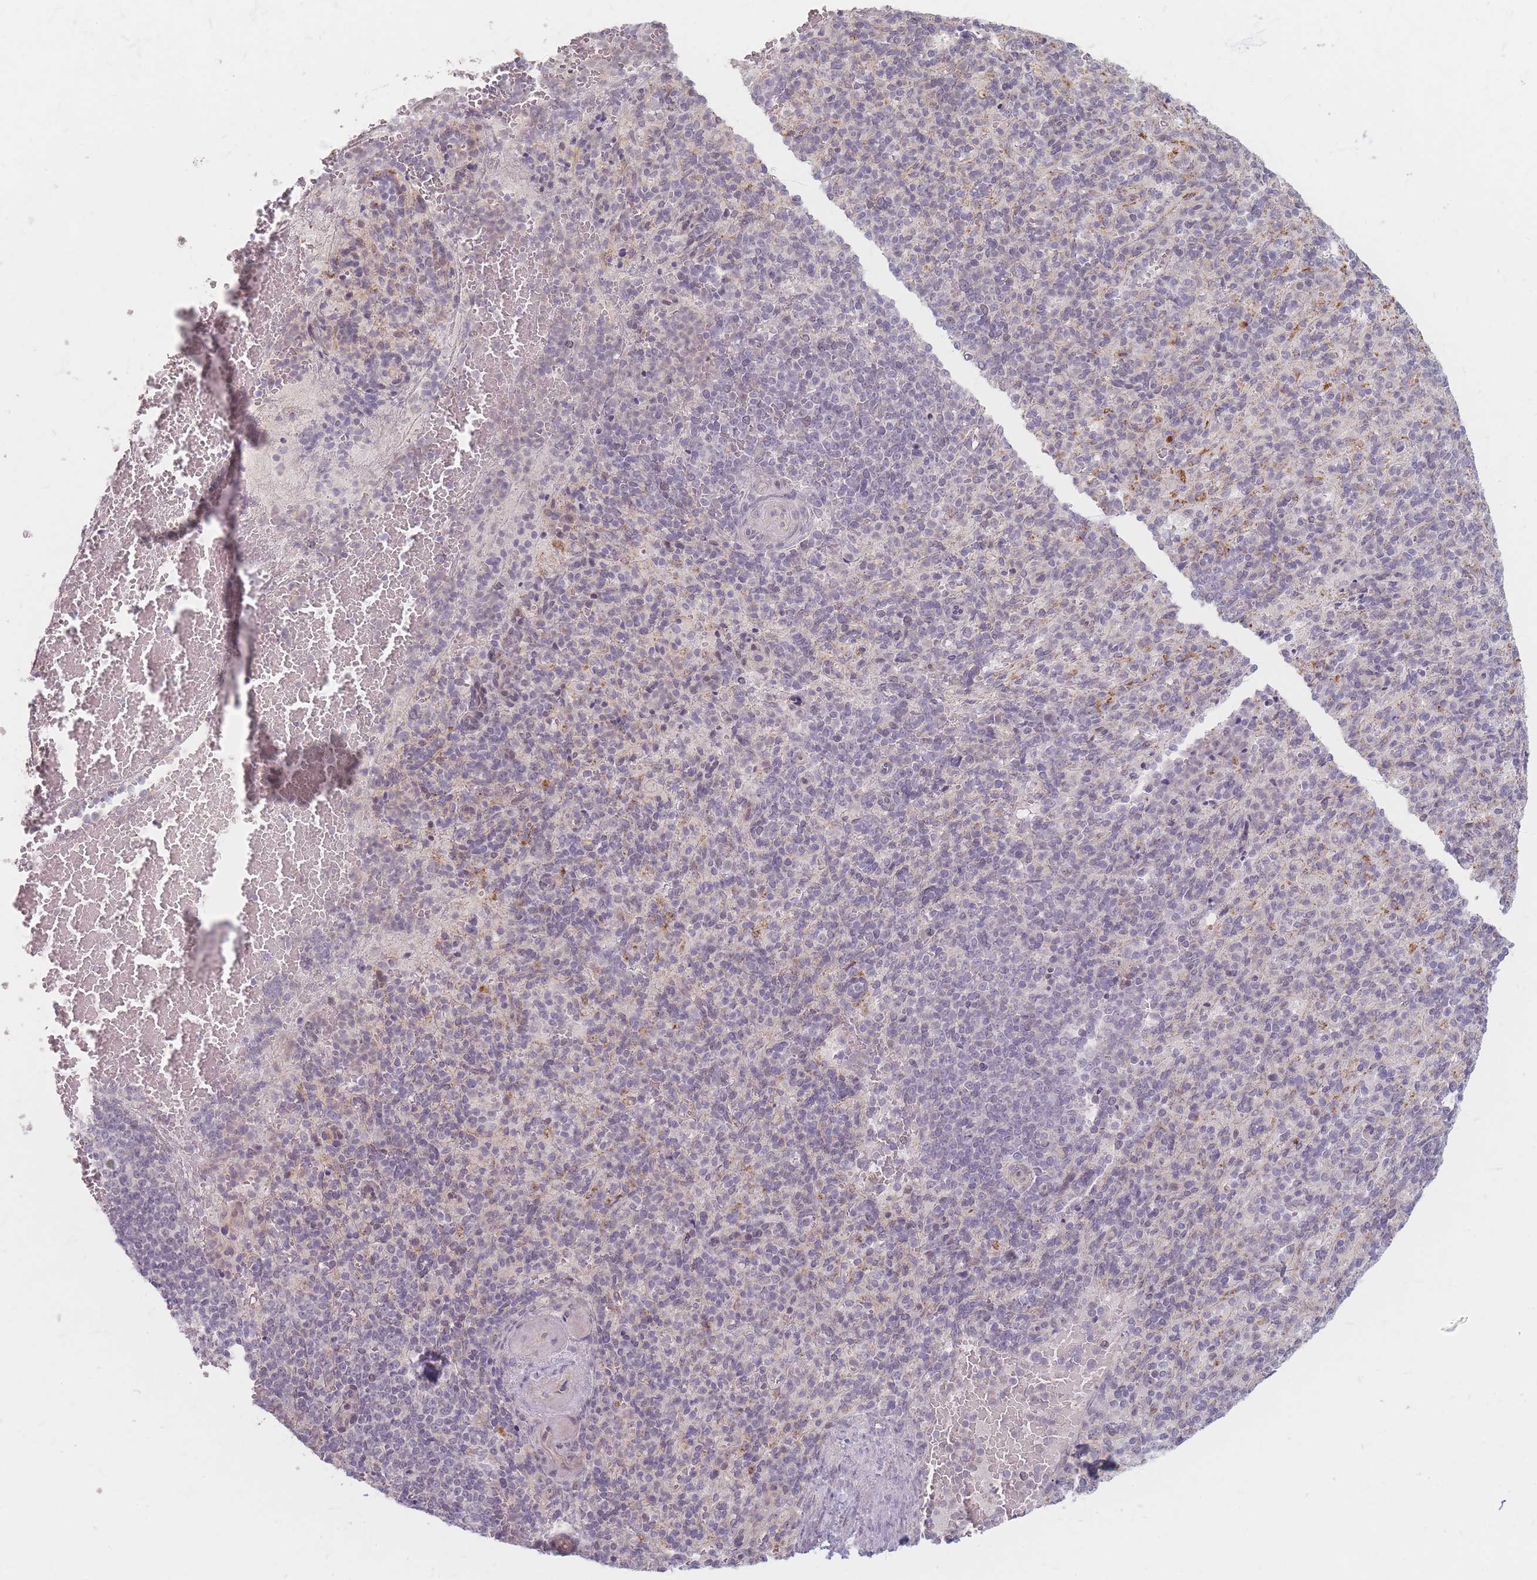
{"staining": {"intensity": "weak", "quantity": "<25%", "location": "cytoplasmic/membranous"}, "tissue": "spleen", "cell_type": "Cells in red pulp", "image_type": "normal", "snomed": [{"axis": "morphology", "description": "Normal tissue, NOS"}, {"axis": "topography", "description": "Spleen"}], "caption": "Immunohistochemistry micrograph of normal spleen: human spleen stained with DAB displays no significant protein staining in cells in red pulp.", "gene": "GABRA6", "patient": {"sex": "female", "age": 74}}